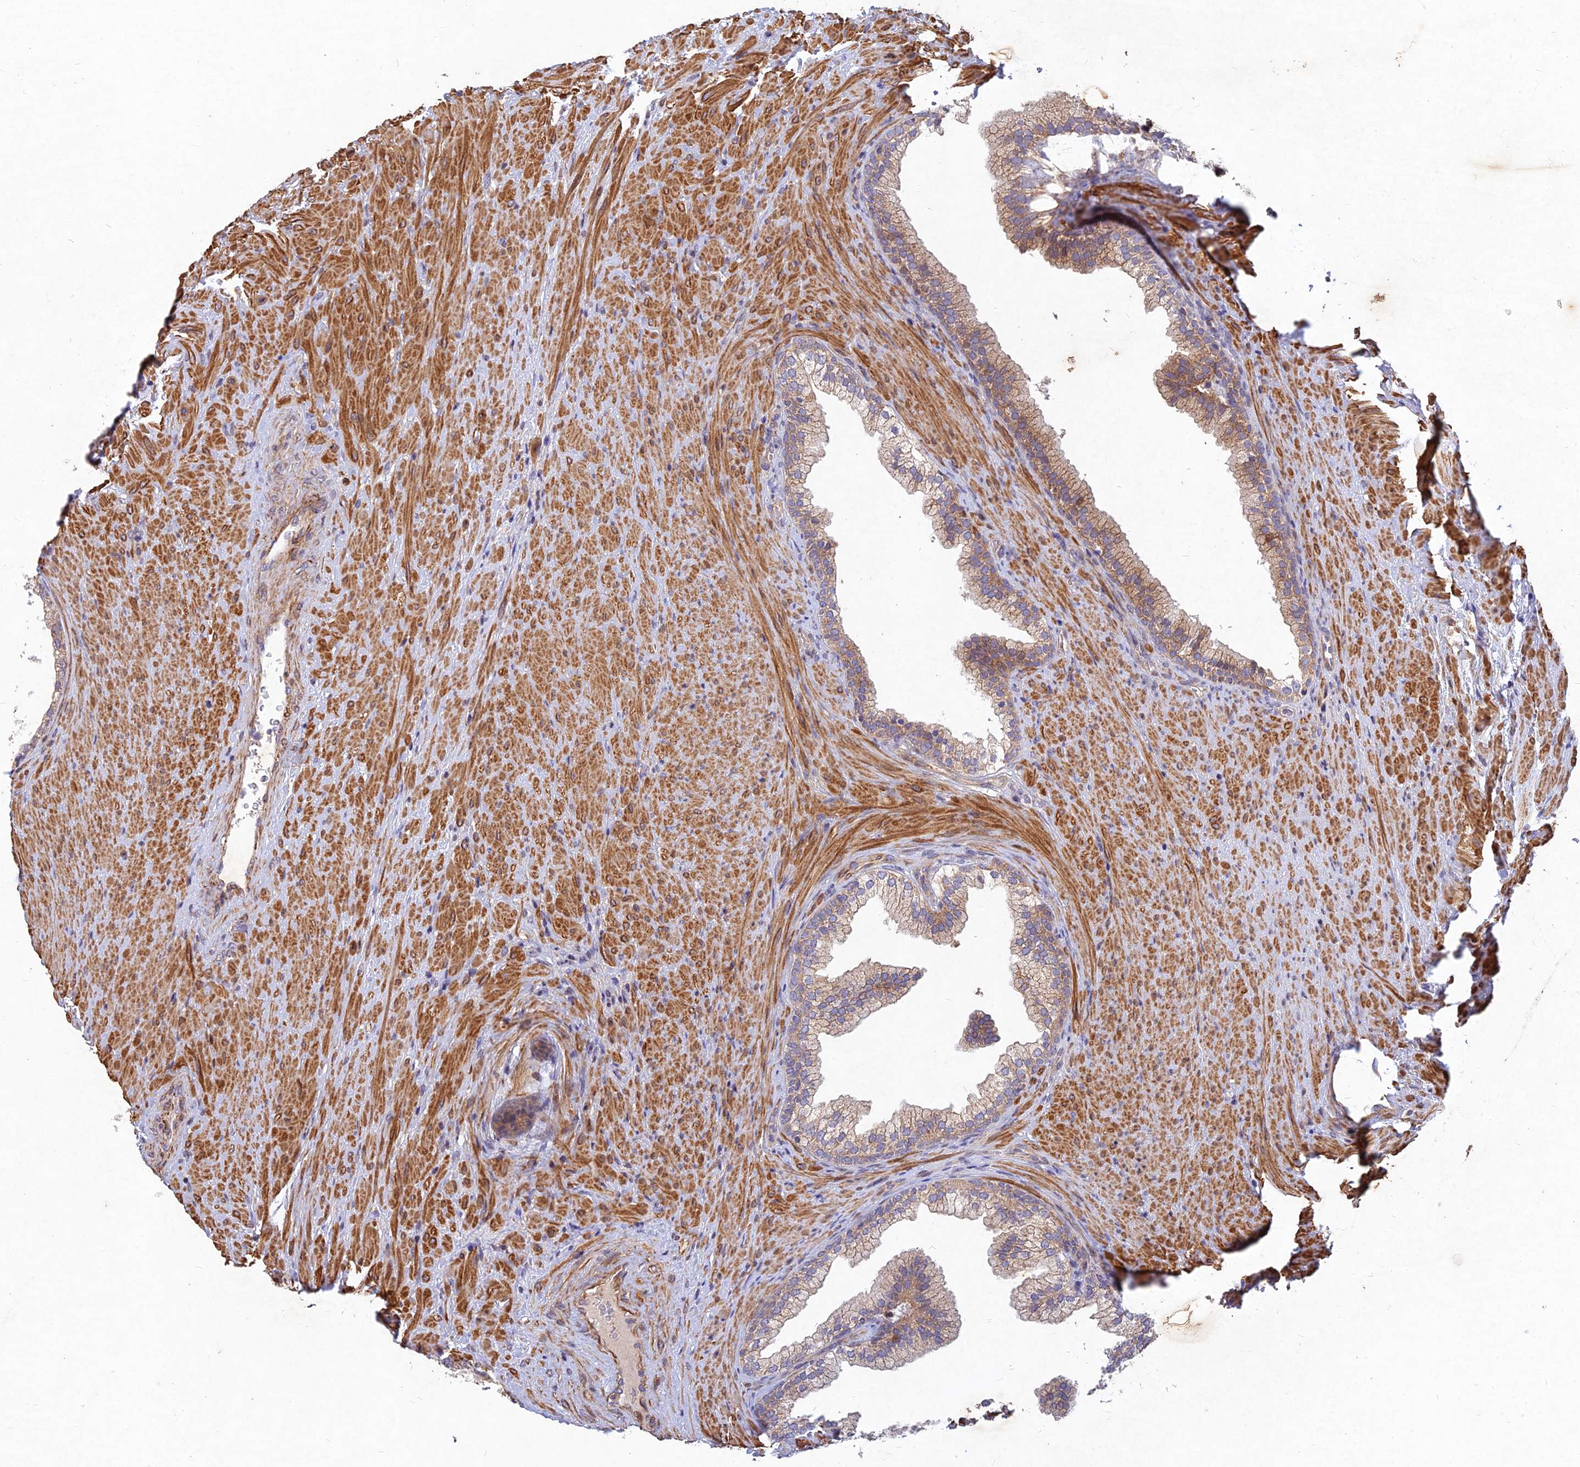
{"staining": {"intensity": "moderate", "quantity": "<25%", "location": "cytoplasmic/membranous"}, "tissue": "prostate", "cell_type": "Glandular cells", "image_type": "normal", "snomed": [{"axis": "morphology", "description": "Normal tissue, NOS"}, {"axis": "topography", "description": "Prostate"}], "caption": "Brown immunohistochemical staining in benign human prostate displays moderate cytoplasmic/membranous positivity in about <25% of glandular cells. Using DAB (3,3'-diaminobenzidine) (brown) and hematoxylin (blue) stains, captured at high magnification using brightfield microscopy.", "gene": "RELCH", "patient": {"sex": "male", "age": 76}}